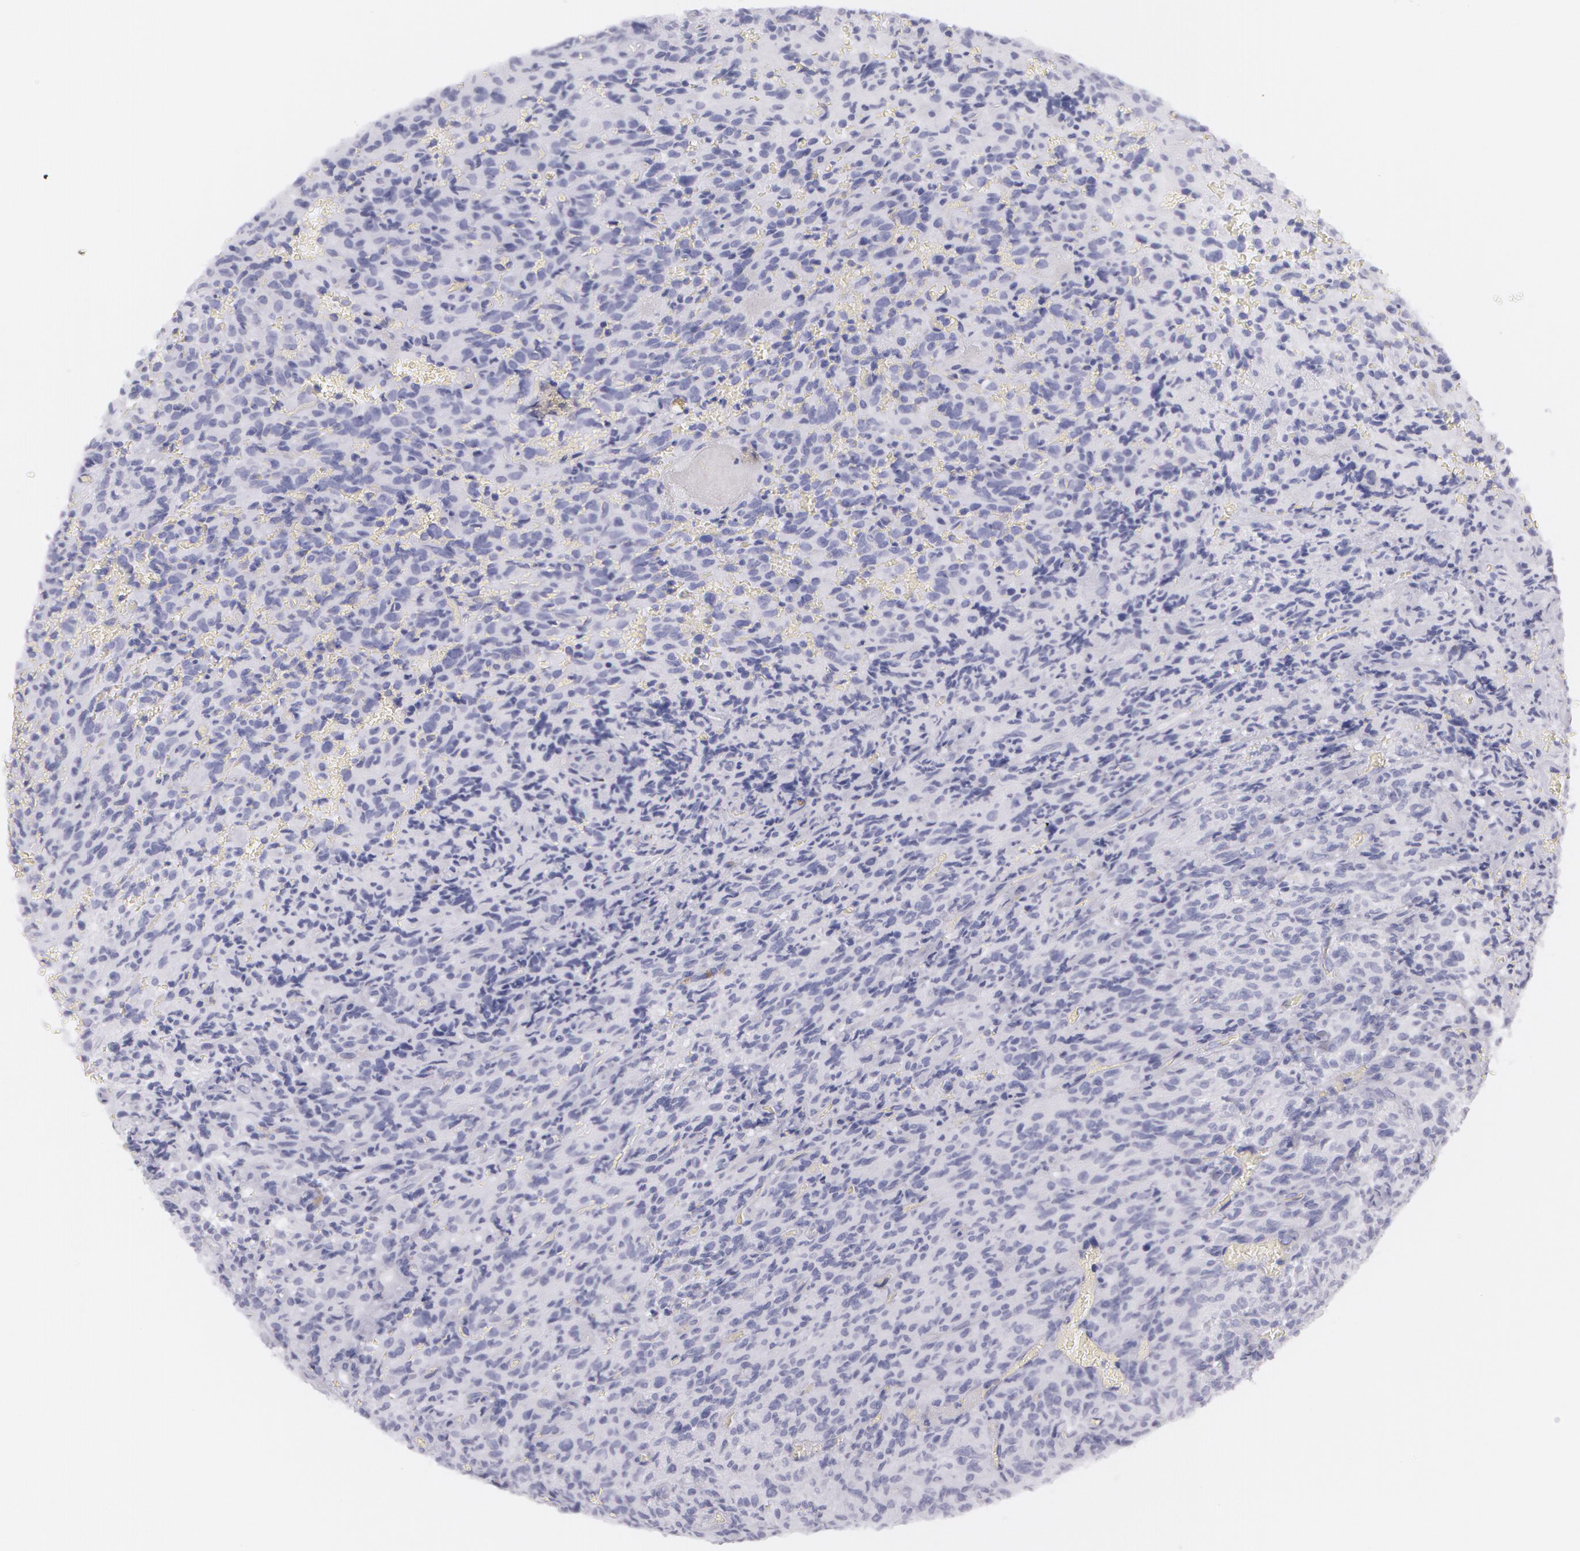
{"staining": {"intensity": "negative", "quantity": "none", "location": "none"}, "tissue": "glioma", "cell_type": "Tumor cells", "image_type": "cancer", "snomed": [{"axis": "morphology", "description": "Glioma, malignant, High grade"}, {"axis": "topography", "description": "Brain"}], "caption": "A histopathology image of malignant high-grade glioma stained for a protein shows no brown staining in tumor cells.", "gene": "AMACR", "patient": {"sex": "male", "age": 56}}